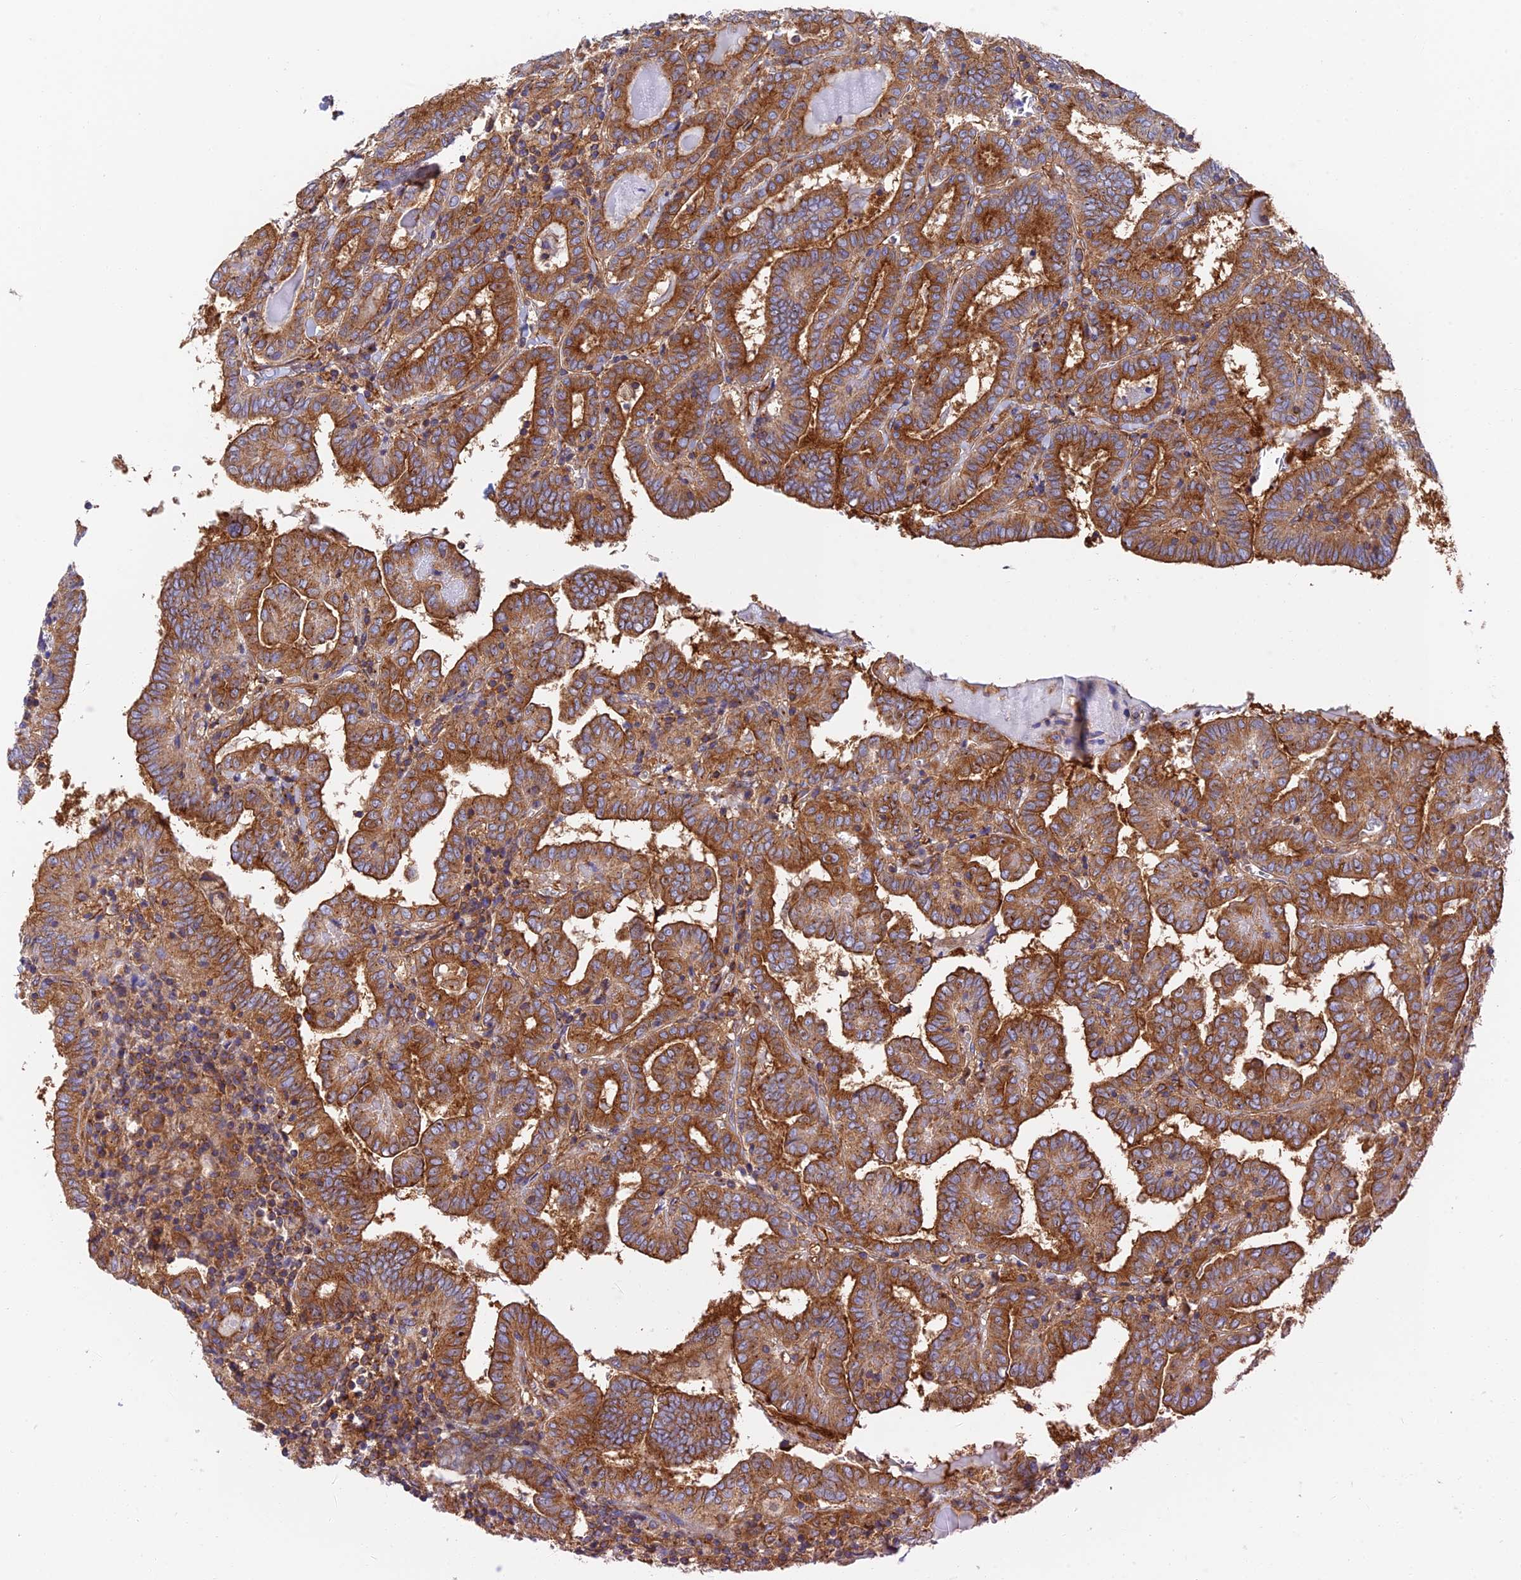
{"staining": {"intensity": "moderate", "quantity": ">75%", "location": "cytoplasmic/membranous"}, "tissue": "thyroid cancer", "cell_type": "Tumor cells", "image_type": "cancer", "snomed": [{"axis": "morphology", "description": "Papillary adenocarcinoma, NOS"}, {"axis": "topography", "description": "Thyroid gland"}], "caption": "Tumor cells exhibit moderate cytoplasmic/membranous expression in about >75% of cells in thyroid cancer (papillary adenocarcinoma). (Brightfield microscopy of DAB IHC at high magnification).", "gene": "DCTN2", "patient": {"sex": "female", "age": 72}}